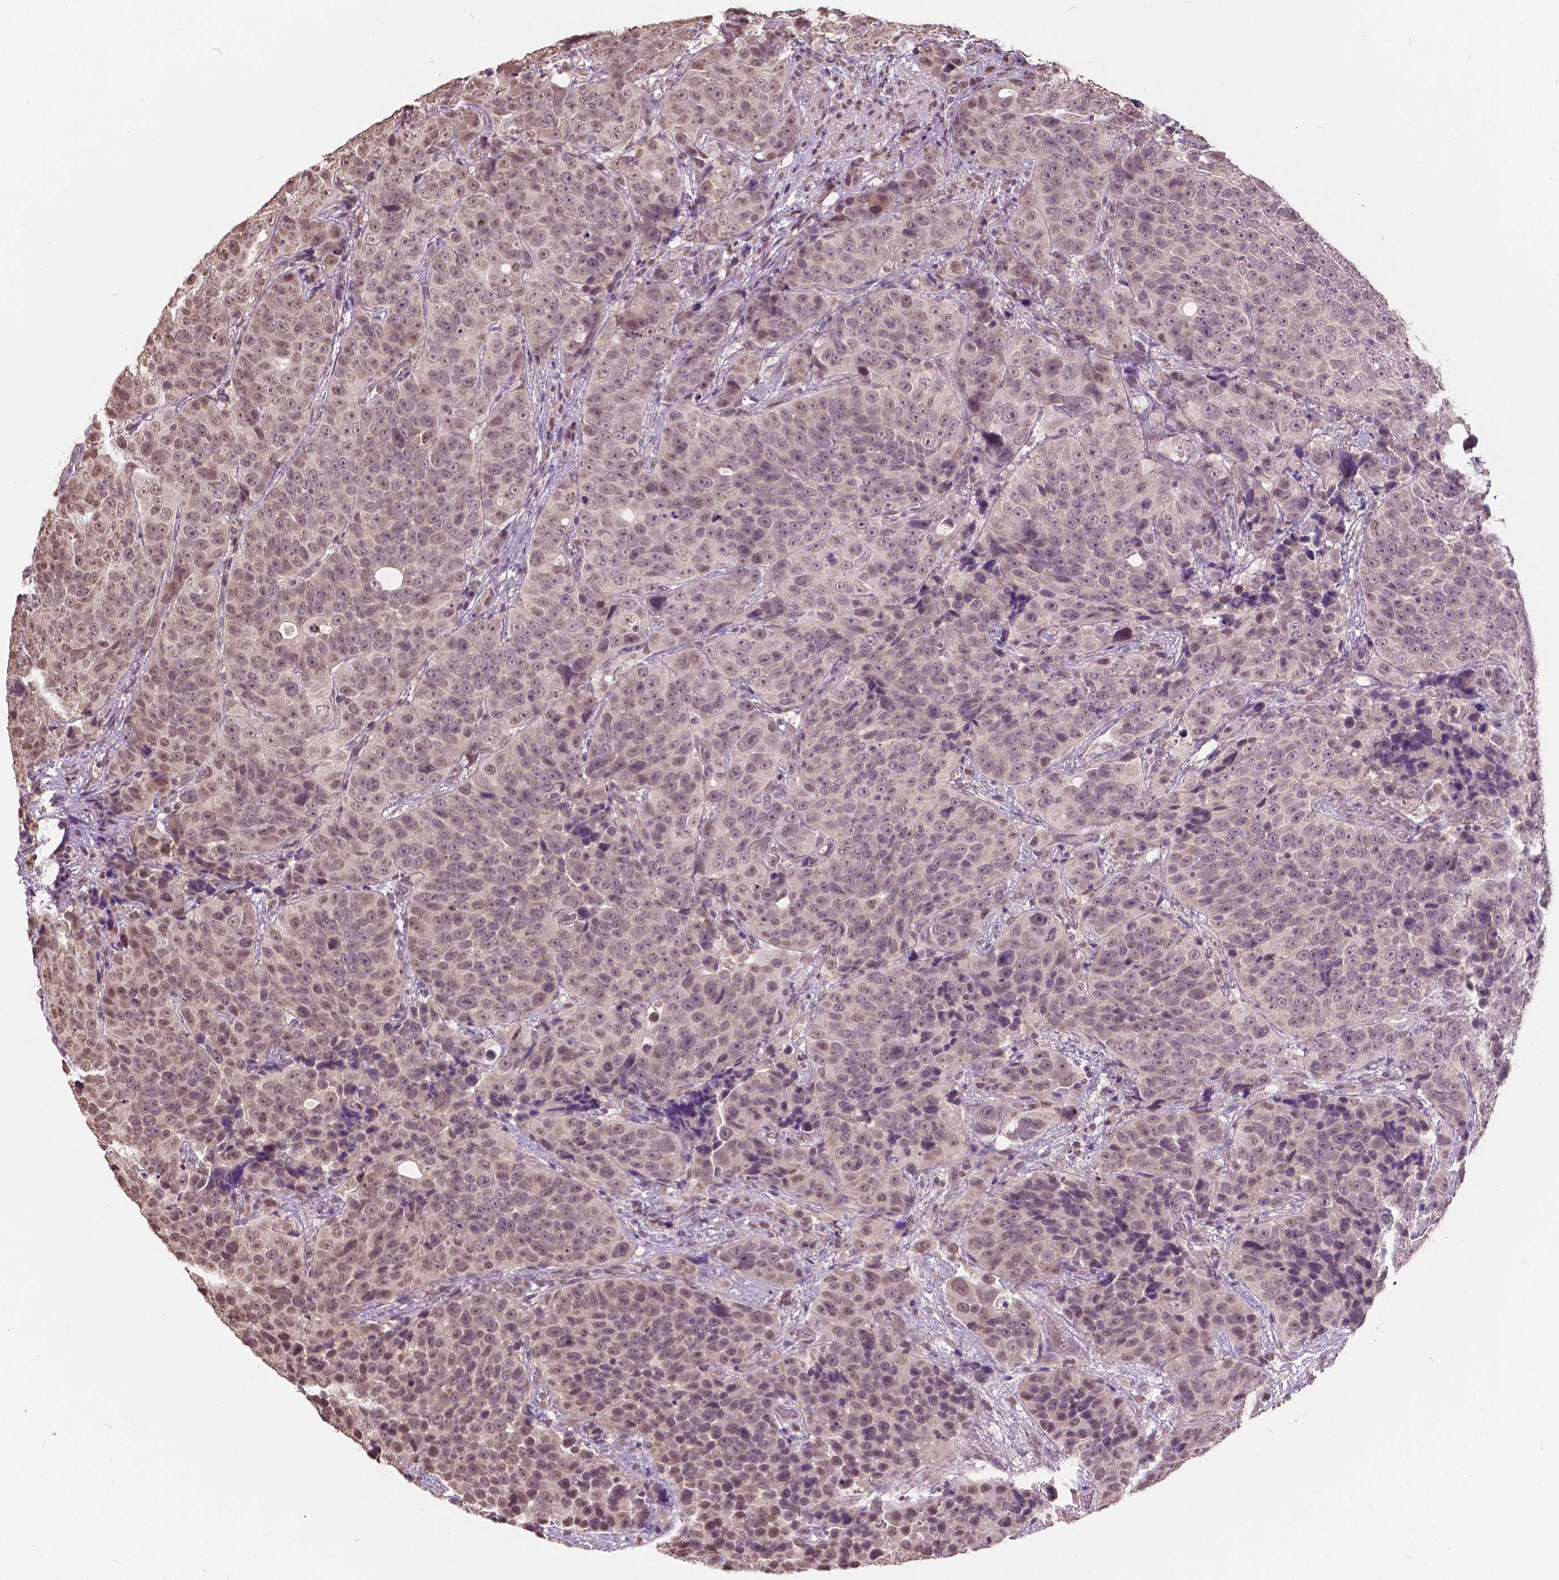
{"staining": {"intensity": "moderate", "quantity": ">75%", "location": "nuclear"}, "tissue": "urothelial cancer", "cell_type": "Tumor cells", "image_type": "cancer", "snomed": [{"axis": "morphology", "description": "Urothelial carcinoma, NOS"}, {"axis": "topography", "description": "Urinary bladder"}], "caption": "High-power microscopy captured an immunohistochemistry photomicrograph of urothelial cancer, revealing moderate nuclear positivity in about >75% of tumor cells. The staining is performed using DAB brown chromogen to label protein expression. The nuclei are counter-stained blue using hematoxylin.", "gene": "HOXA10", "patient": {"sex": "male", "age": 52}}